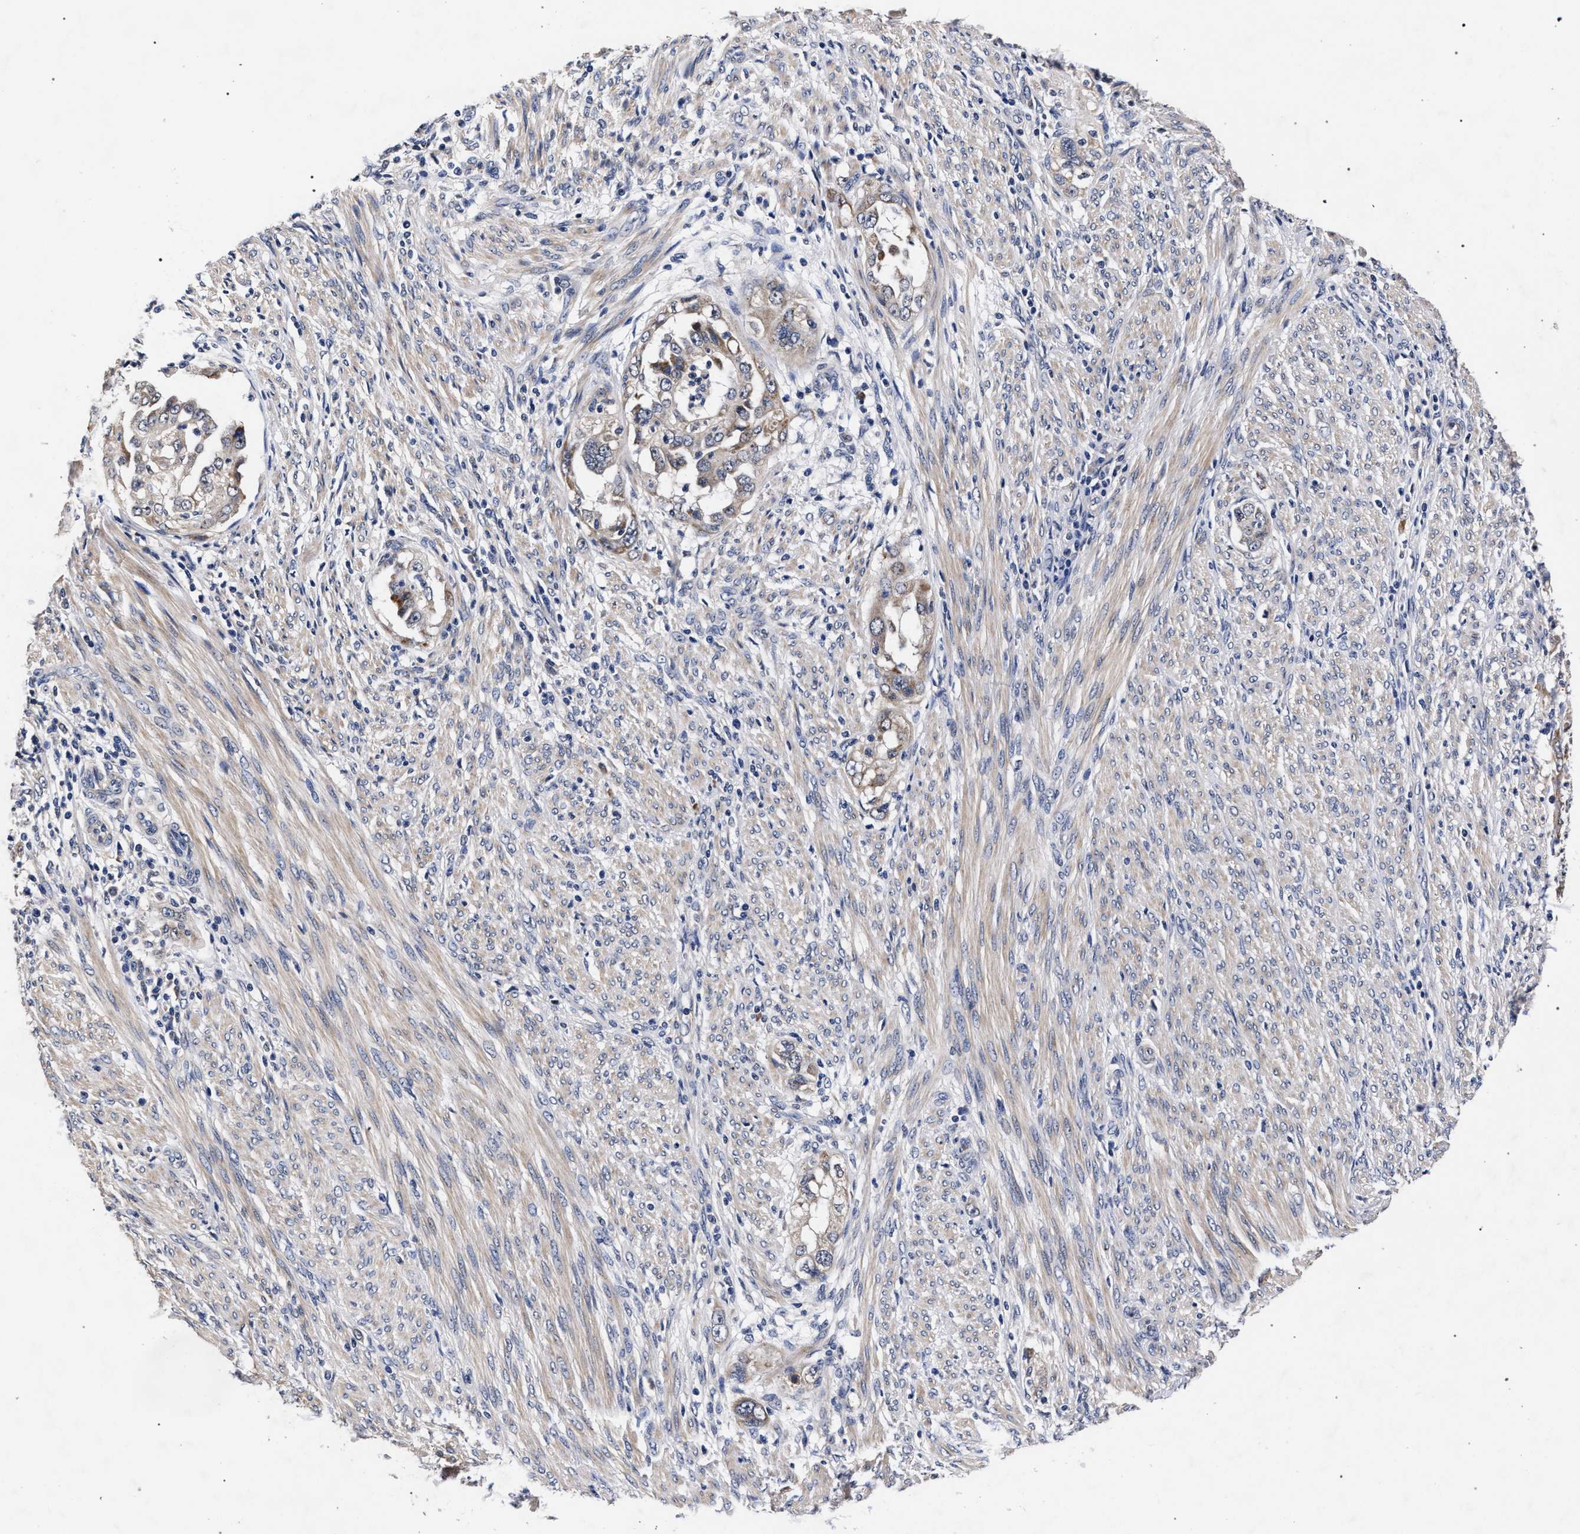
{"staining": {"intensity": "moderate", "quantity": ">75%", "location": "cytoplasmic/membranous"}, "tissue": "endometrial cancer", "cell_type": "Tumor cells", "image_type": "cancer", "snomed": [{"axis": "morphology", "description": "Adenocarcinoma, NOS"}, {"axis": "topography", "description": "Endometrium"}], "caption": "DAB immunohistochemical staining of human endometrial cancer shows moderate cytoplasmic/membranous protein expression in approximately >75% of tumor cells.", "gene": "CFAP95", "patient": {"sex": "female", "age": 85}}